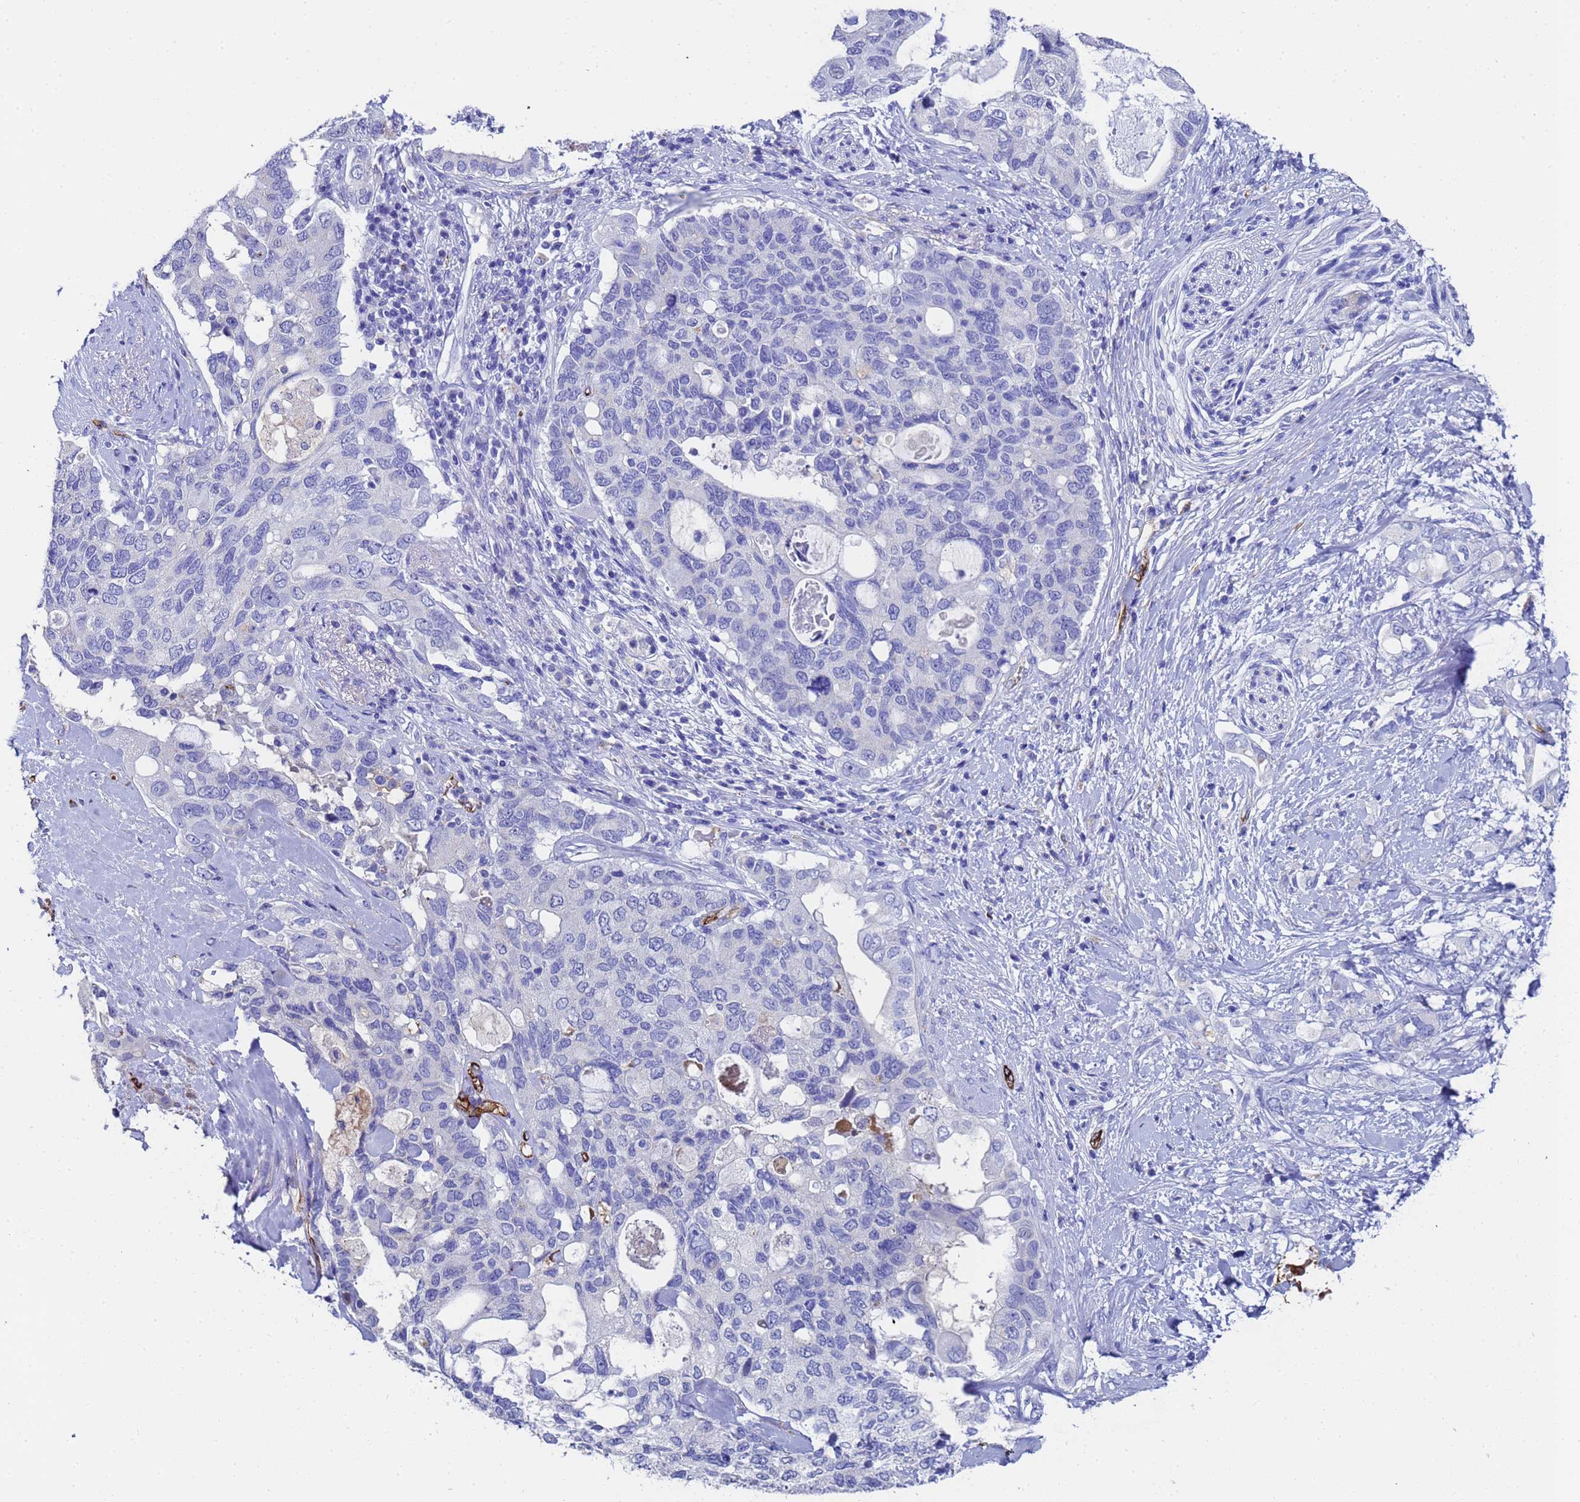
{"staining": {"intensity": "negative", "quantity": "none", "location": "none"}, "tissue": "pancreatic cancer", "cell_type": "Tumor cells", "image_type": "cancer", "snomed": [{"axis": "morphology", "description": "Adenocarcinoma, NOS"}, {"axis": "topography", "description": "Pancreas"}], "caption": "A photomicrograph of human pancreatic cancer (adenocarcinoma) is negative for staining in tumor cells.", "gene": "ADIPOQ", "patient": {"sex": "female", "age": 56}}